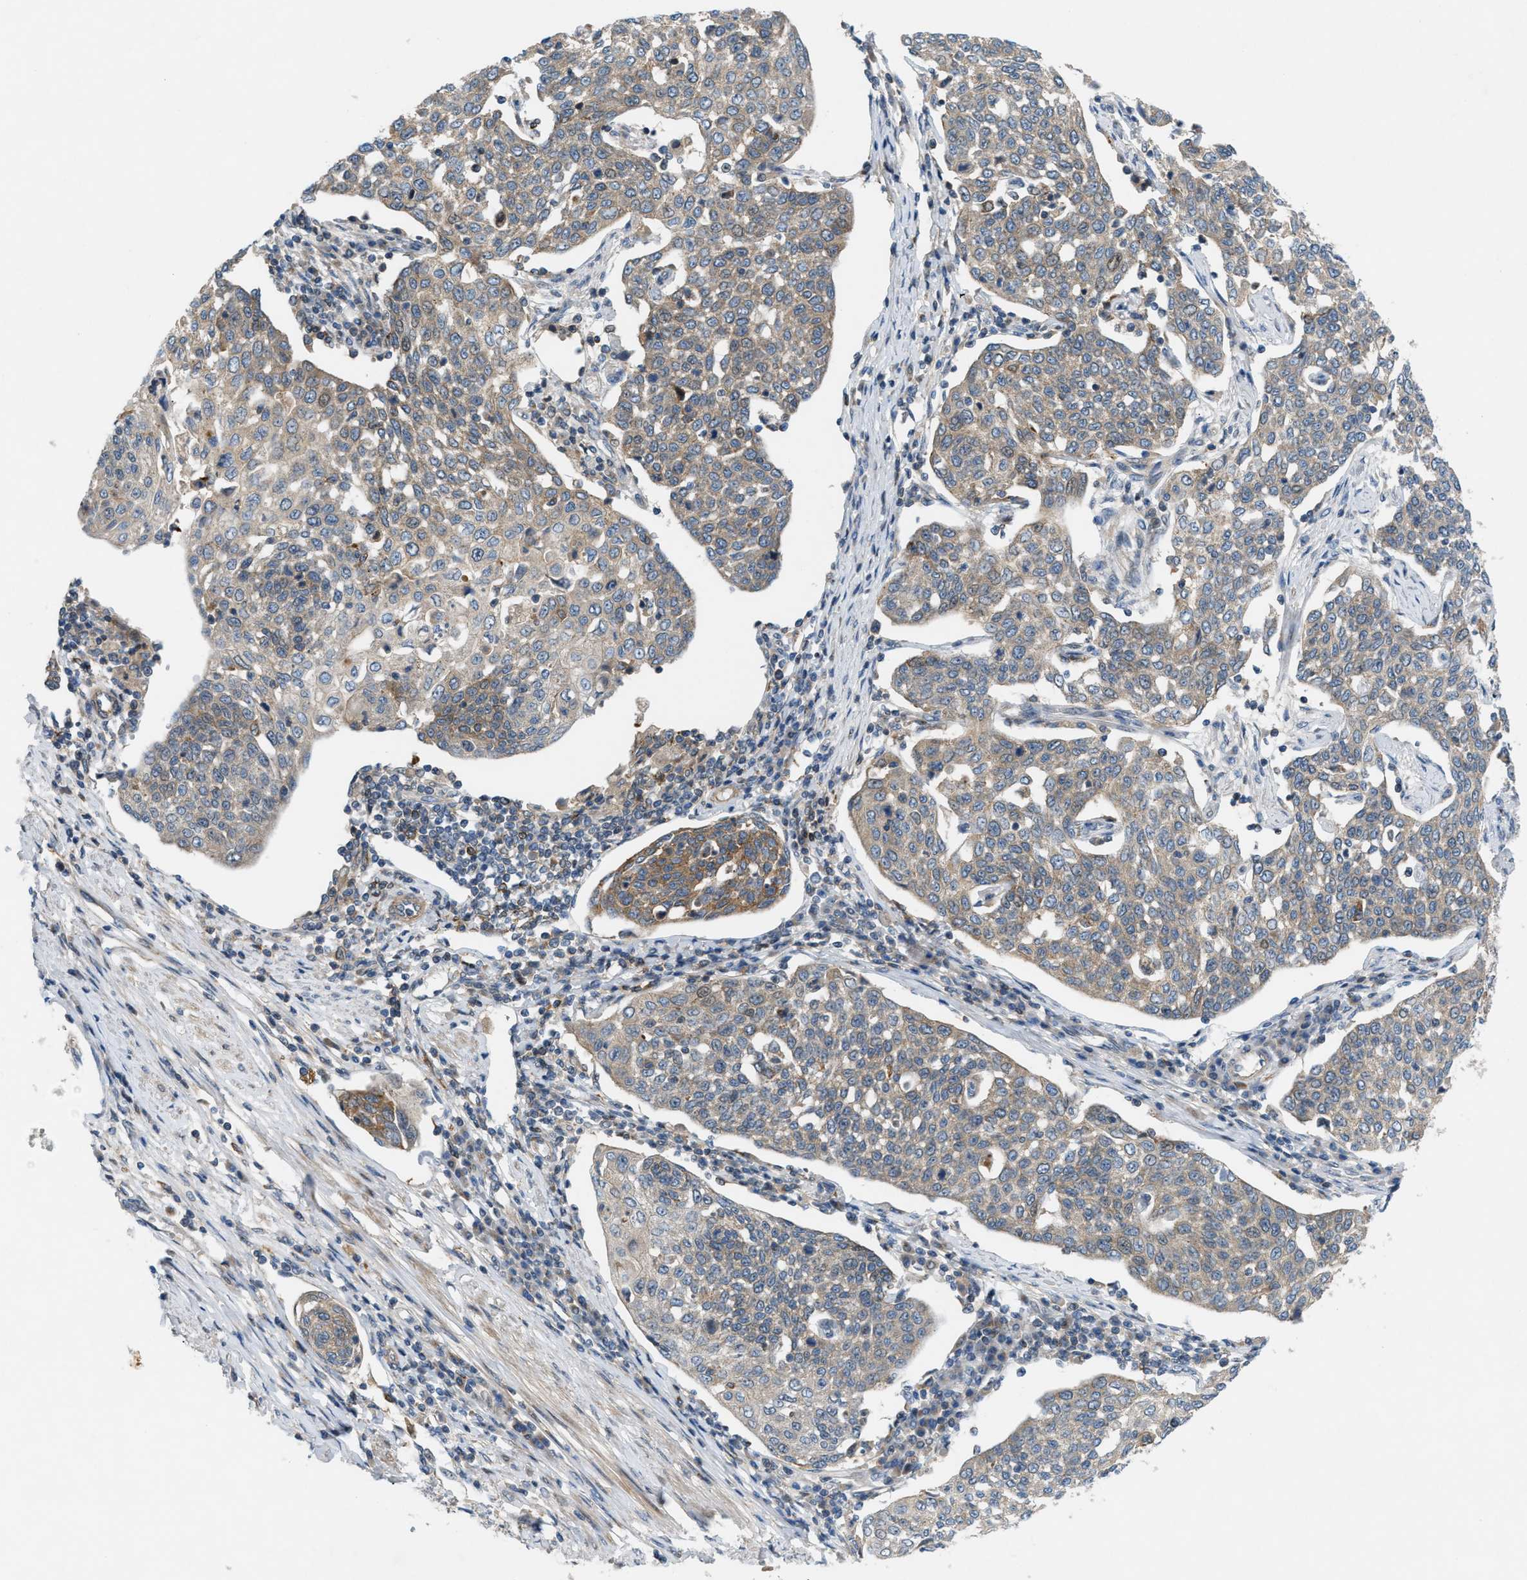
{"staining": {"intensity": "weak", "quantity": ">75%", "location": "cytoplasmic/membranous"}, "tissue": "cervical cancer", "cell_type": "Tumor cells", "image_type": "cancer", "snomed": [{"axis": "morphology", "description": "Squamous cell carcinoma, NOS"}, {"axis": "topography", "description": "Cervix"}], "caption": "The histopathology image shows staining of cervical cancer, revealing weak cytoplasmic/membranous protein expression (brown color) within tumor cells.", "gene": "CYB5D1", "patient": {"sex": "female", "age": 34}}